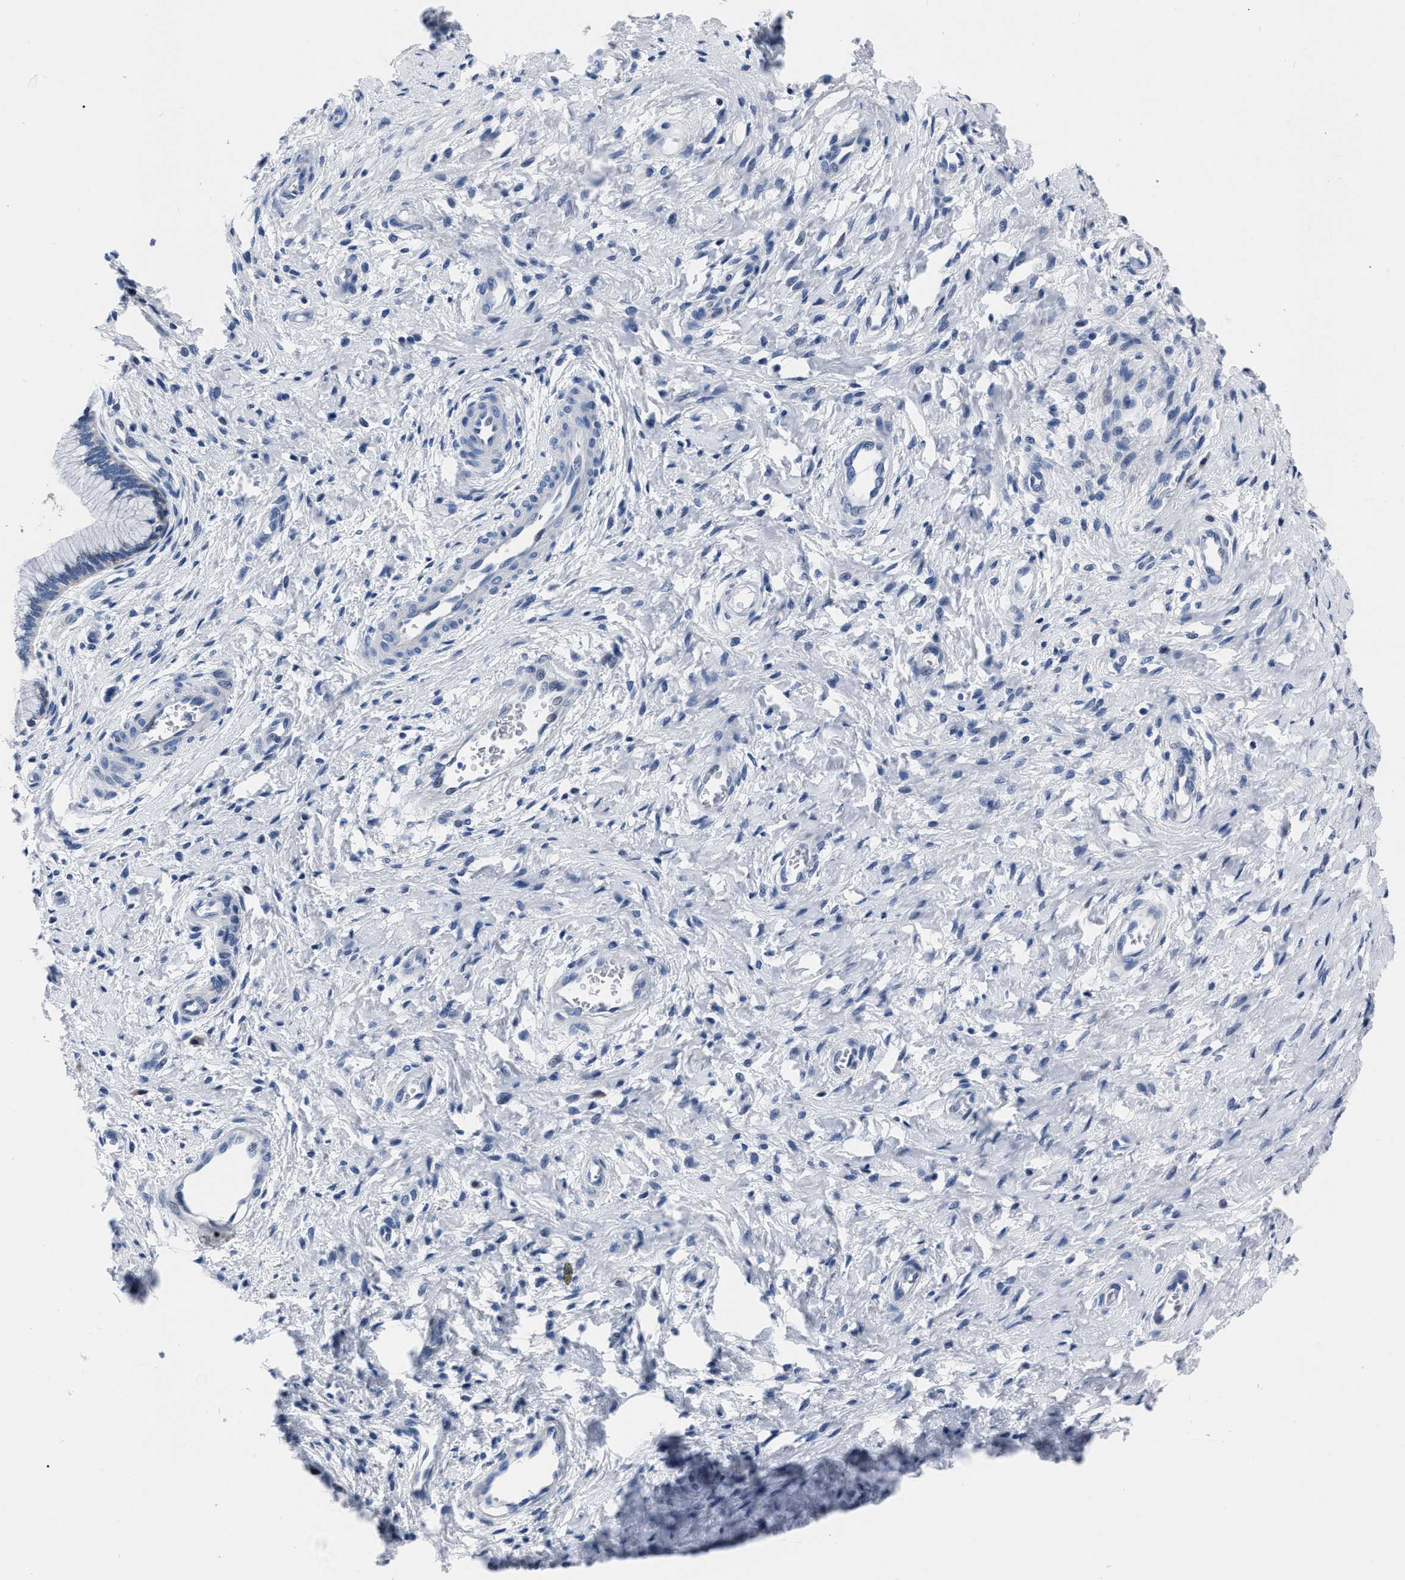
{"staining": {"intensity": "negative", "quantity": "none", "location": "none"}, "tissue": "cervix", "cell_type": "Glandular cells", "image_type": "normal", "snomed": [{"axis": "morphology", "description": "Normal tissue, NOS"}, {"axis": "topography", "description": "Cervix"}], "caption": "Cervix was stained to show a protein in brown. There is no significant expression in glandular cells. Brightfield microscopy of immunohistochemistry (IHC) stained with DAB (3,3'-diaminobenzidine) (brown) and hematoxylin (blue), captured at high magnification.", "gene": "MOV10L1", "patient": {"sex": "female", "age": 55}}